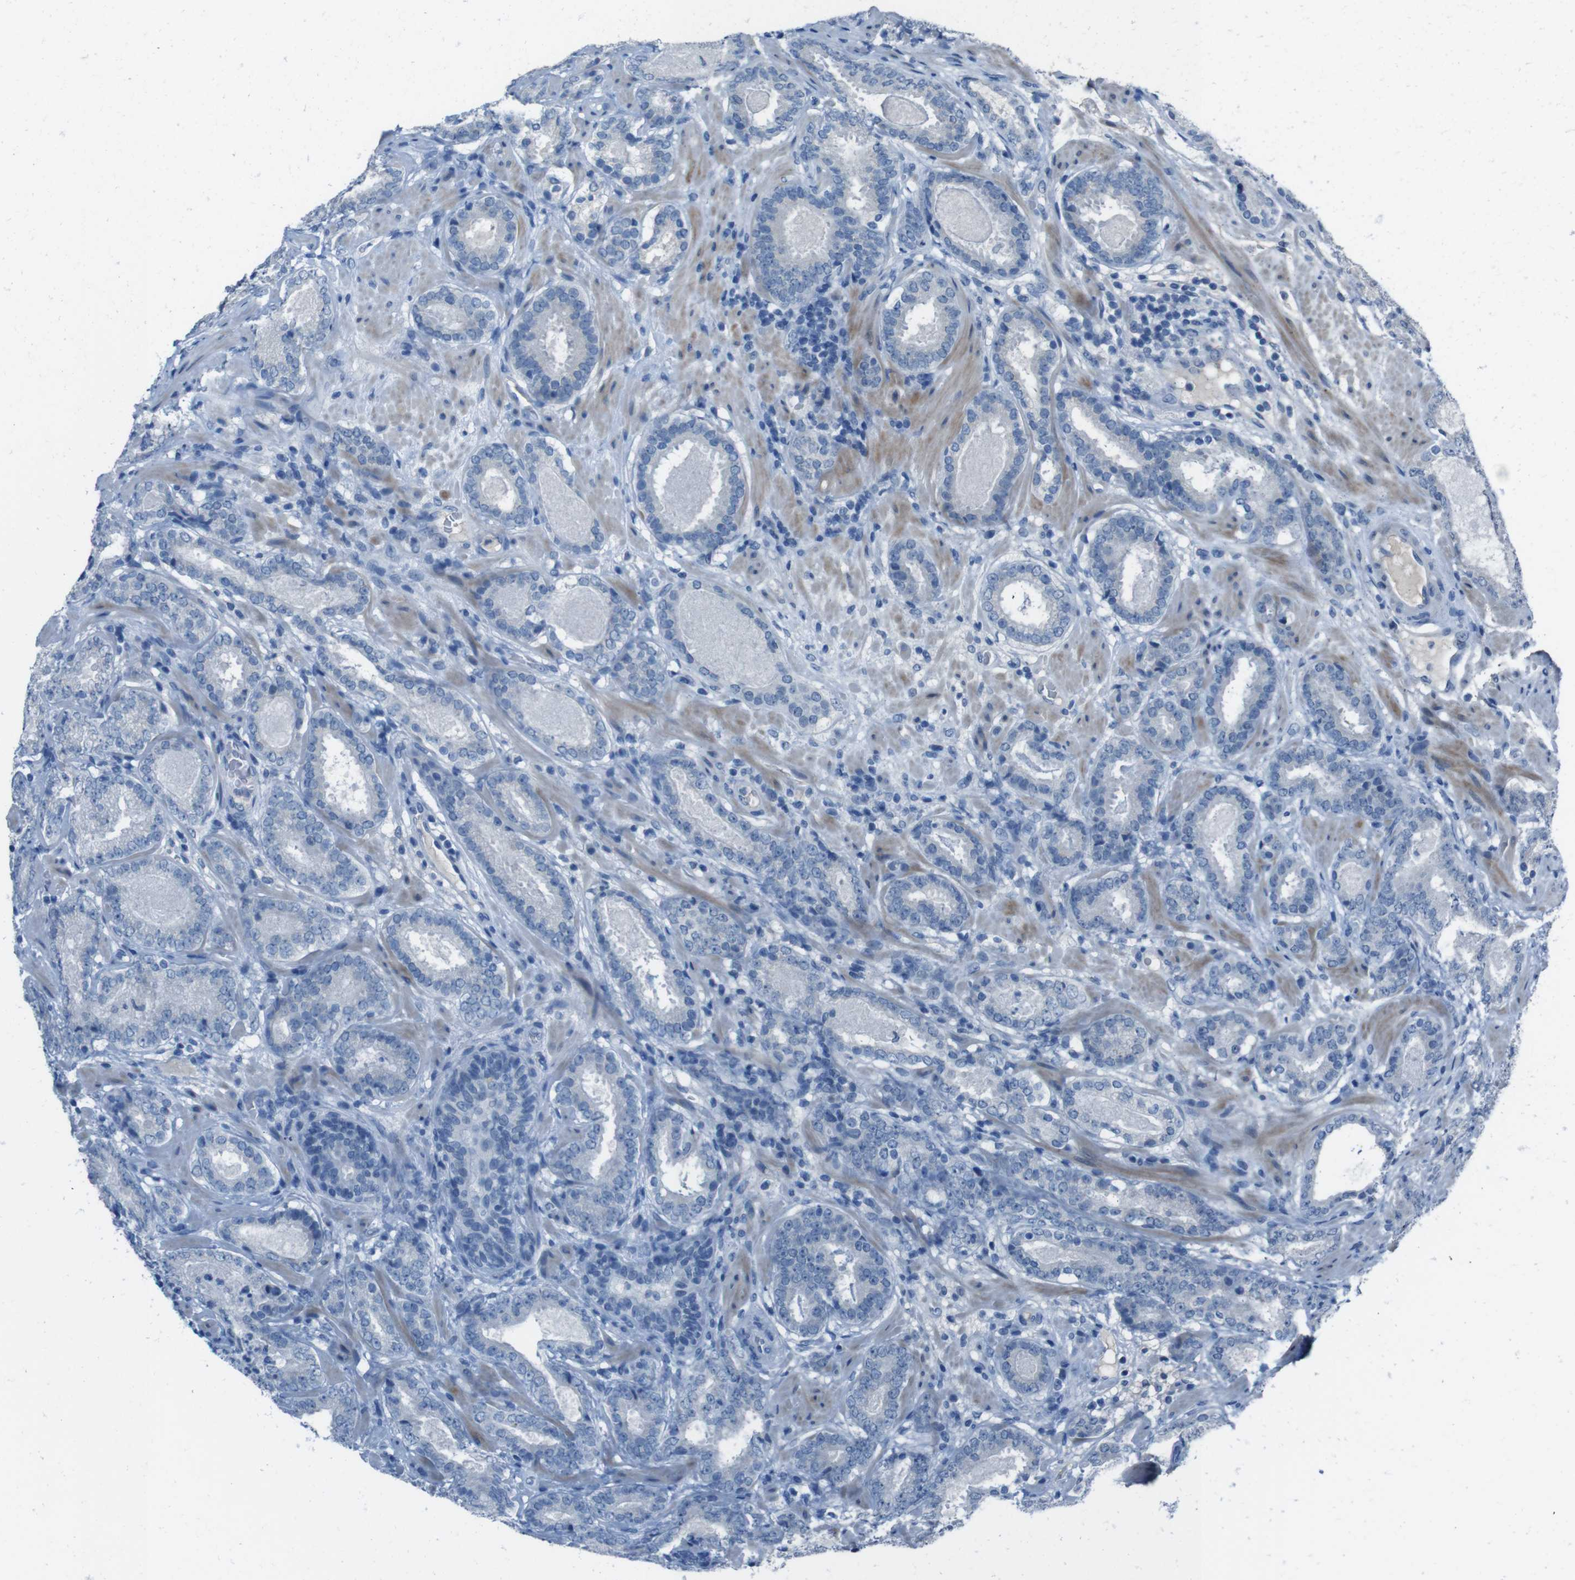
{"staining": {"intensity": "negative", "quantity": "none", "location": "none"}, "tissue": "prostate cancer", "cell_type": "Tumor cells", "image_type": "cancer", "snomed": [{"axis": "morphology", "description": "Adenocarcinoma, Low grade"}, {"axis": "topography", "description": "Prostate"}], "caption": "IHC image of human prostate cancer (adenocarcinoma (low-grade)) stained for a protein (brown), which reveals no staining in tumor cells. The staining is performed using DAB (3,3'-diaminobenzidine) brown chromogen with nuclei counter-stained in using hematoxylin.", "gene": "CDHR2", "patient": {"sex": "male", "age": 69}}